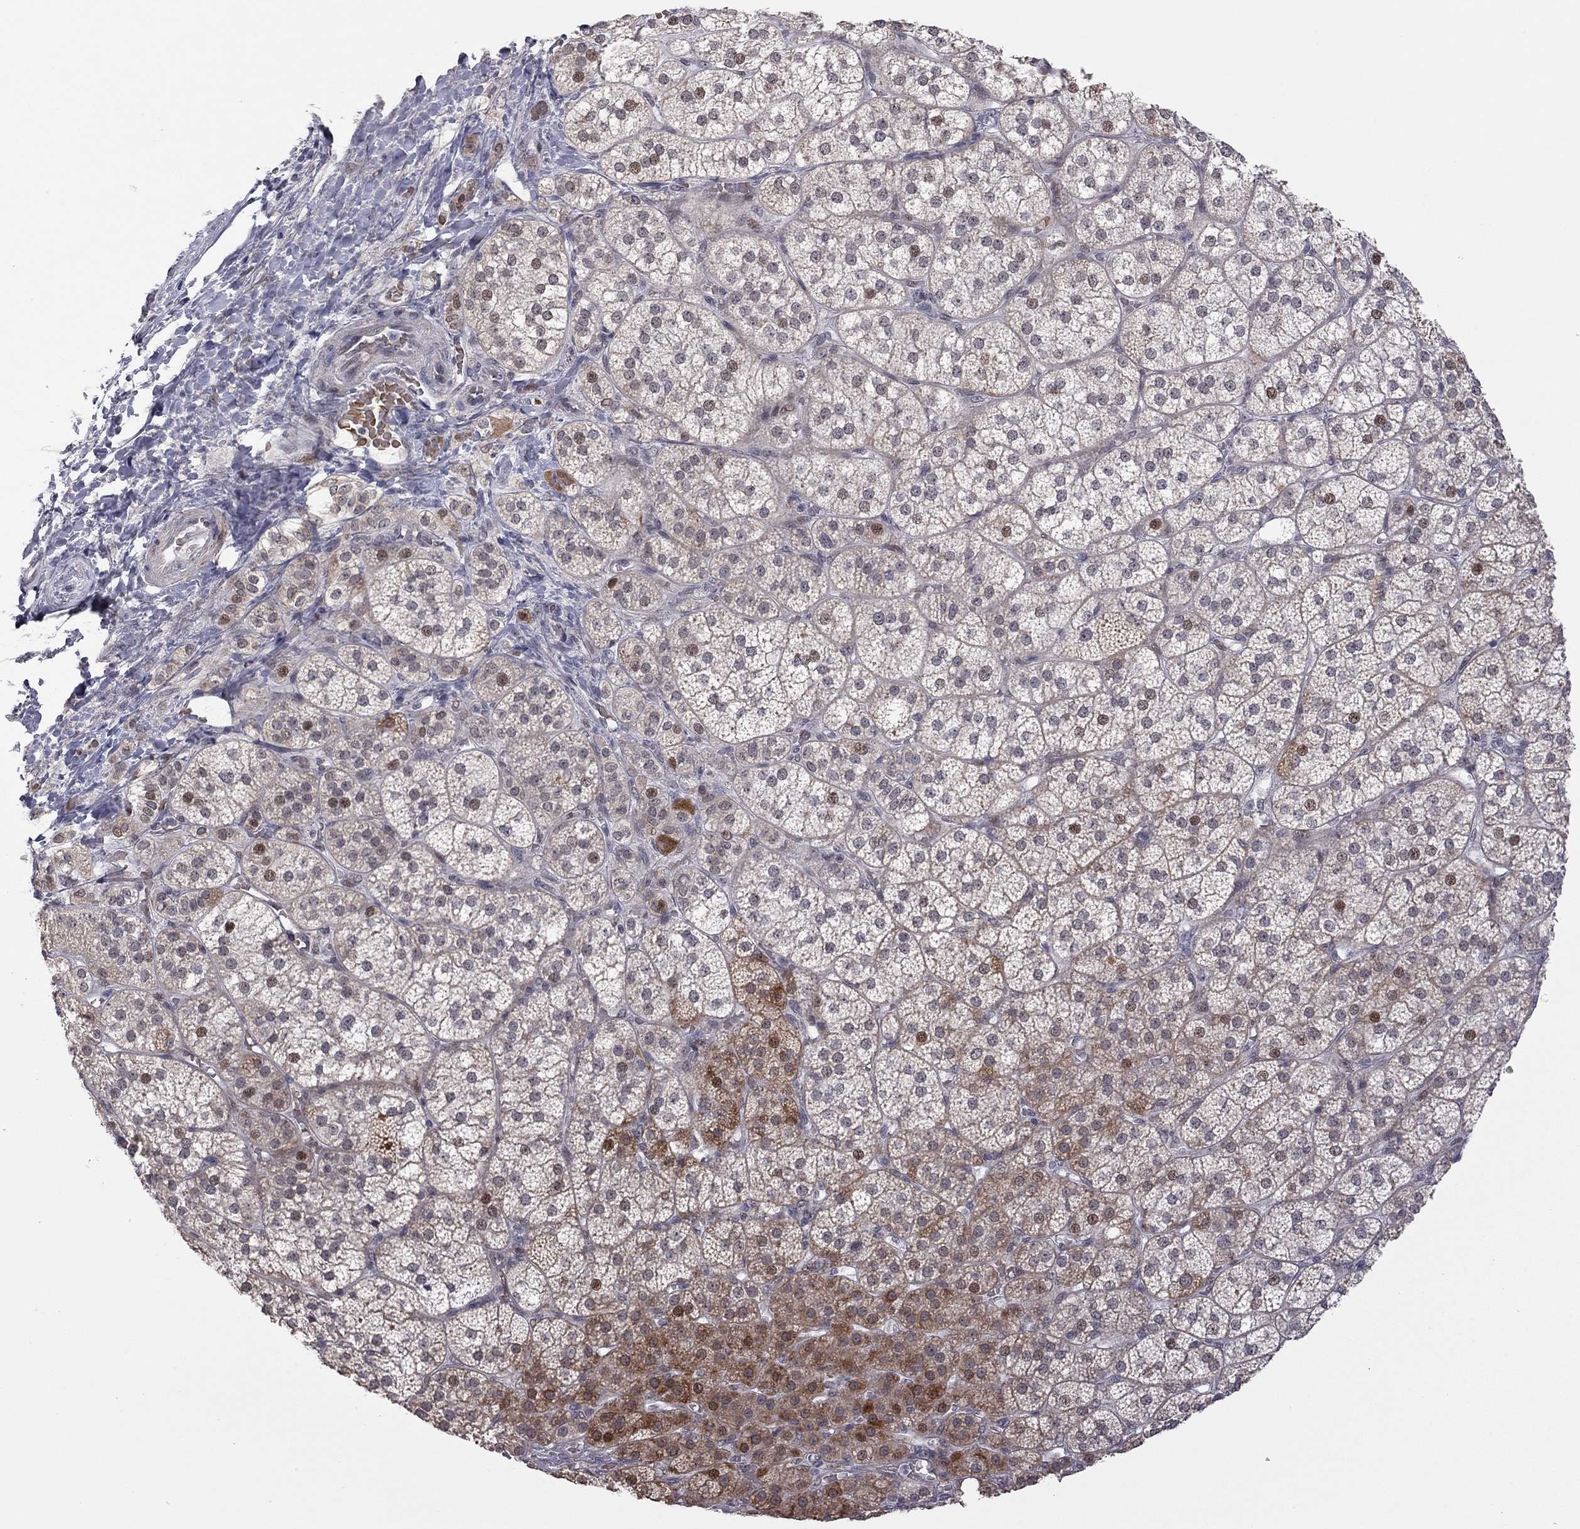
{"staining": {"intensity": "moderate", "quantity": "25%-75%", "location": "cytoplasmic/membranous,nuclear"}, "tissue": "adrenal gland", "cell_type": "Glandular cells", "image_type": "normal", "snomed": [{"axis": "morphology", "description": "Normal tissue, NOS"}, {"axis": "topography", "description": "Adrenal gland"}], "caption": "Adrenal gland stained for a protein (brown) reveals moderate cytoplasmic/membranous,nuclear positive positivity in approximately 25%-75% of glandular cells.", "gene": "MC3R", "patient": {"sex": "female", "age": 60}}